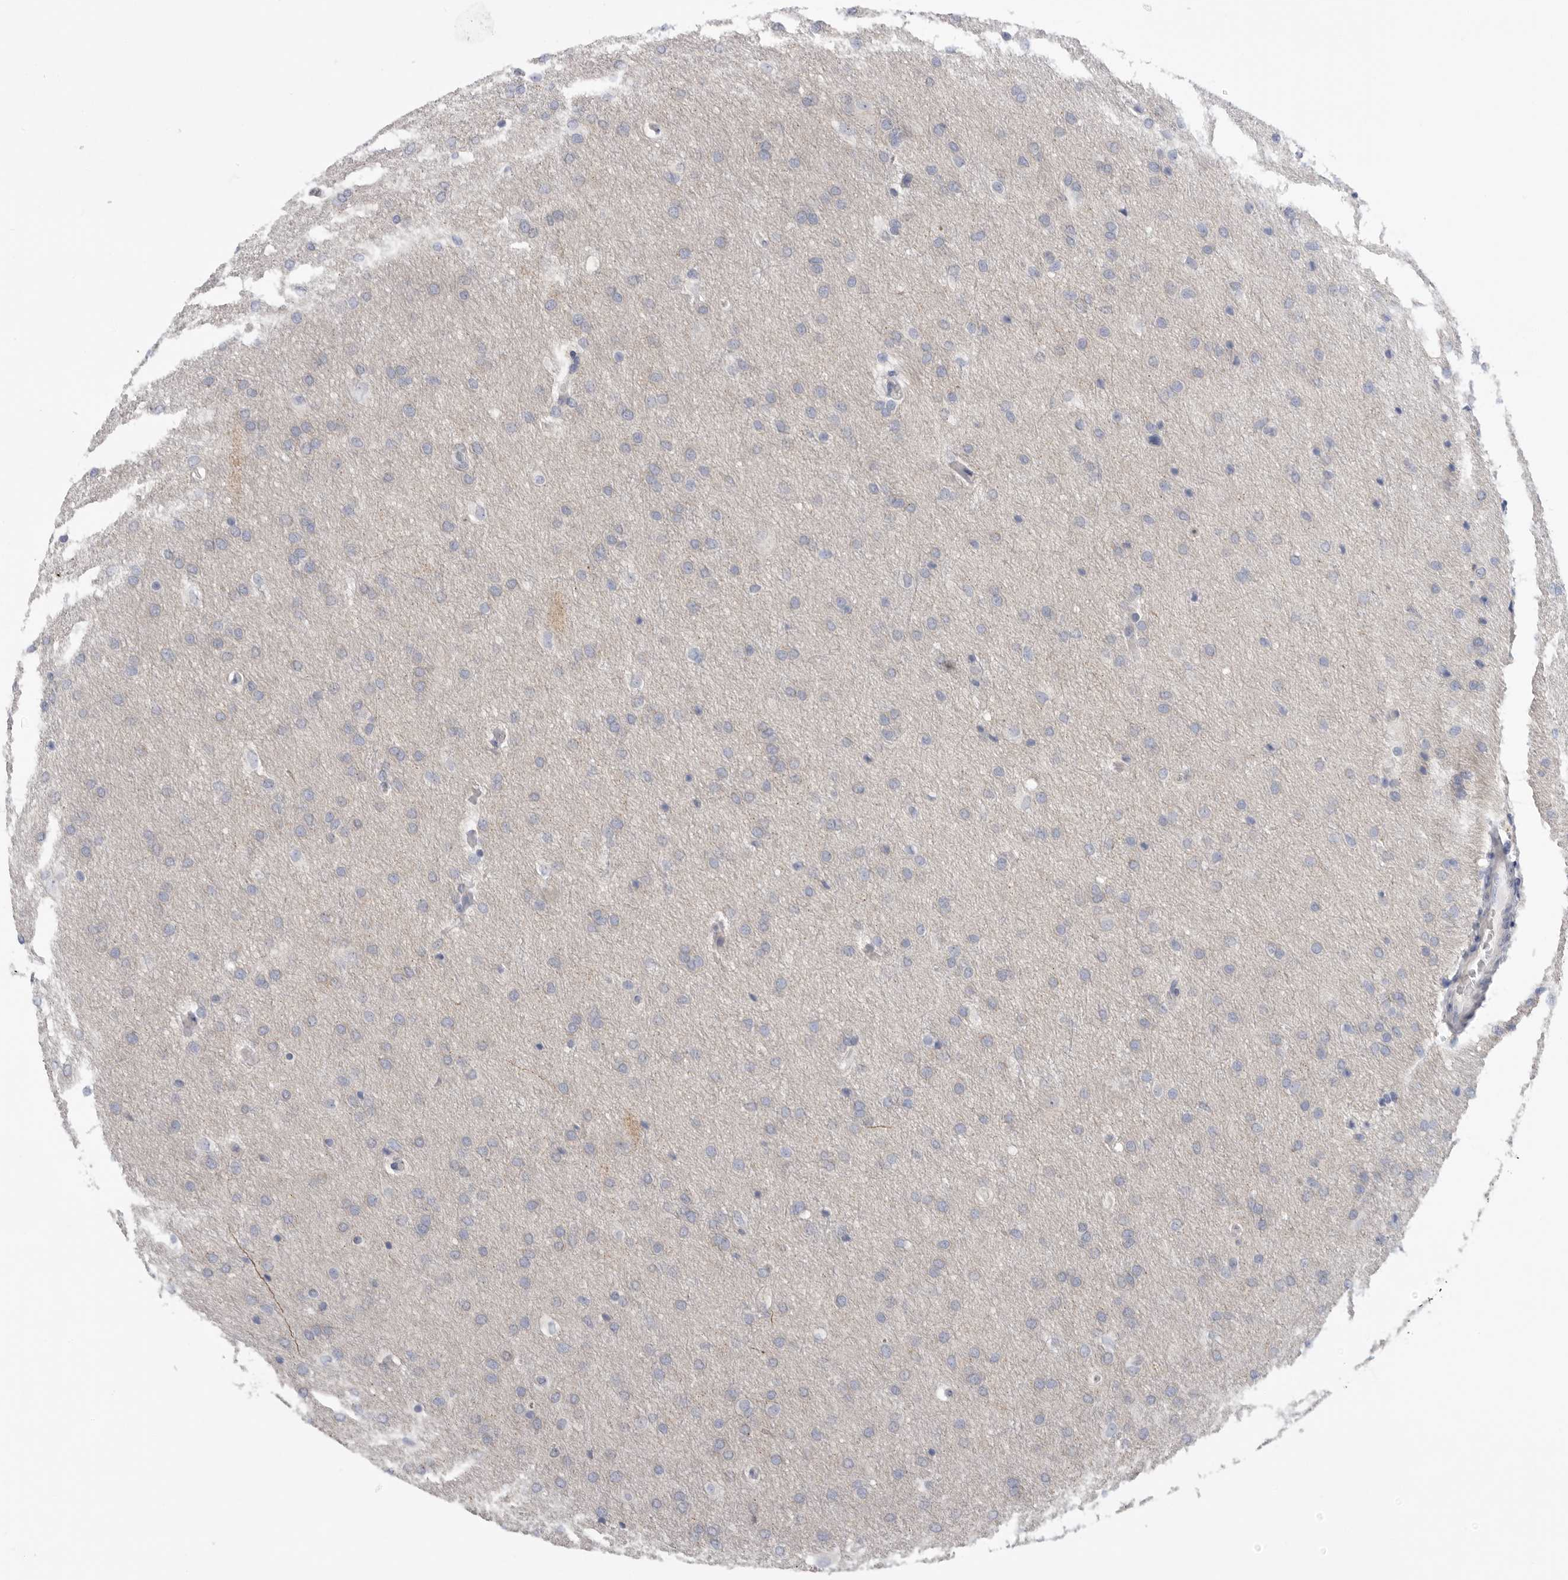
{"staining": {"intensity": "negative", "quantity": "none", "location": "none"}, "tissue": "glioma", "cell_type": "Tumor cells", "image_type": "cancer", "snomed": [{"axis": "morphology", "description": "Glioma, malignant, Low grade"}, {"axis": "topography", "description": "Brain"}], "caption": "Immunohistochemistry (IHC) of human glioma reveals no staining in tumor cells. (IHC, brightfield microscopy, high magnification).", "gene": "MTFR1L", "patient": {"sex": "female", "age": 37}}